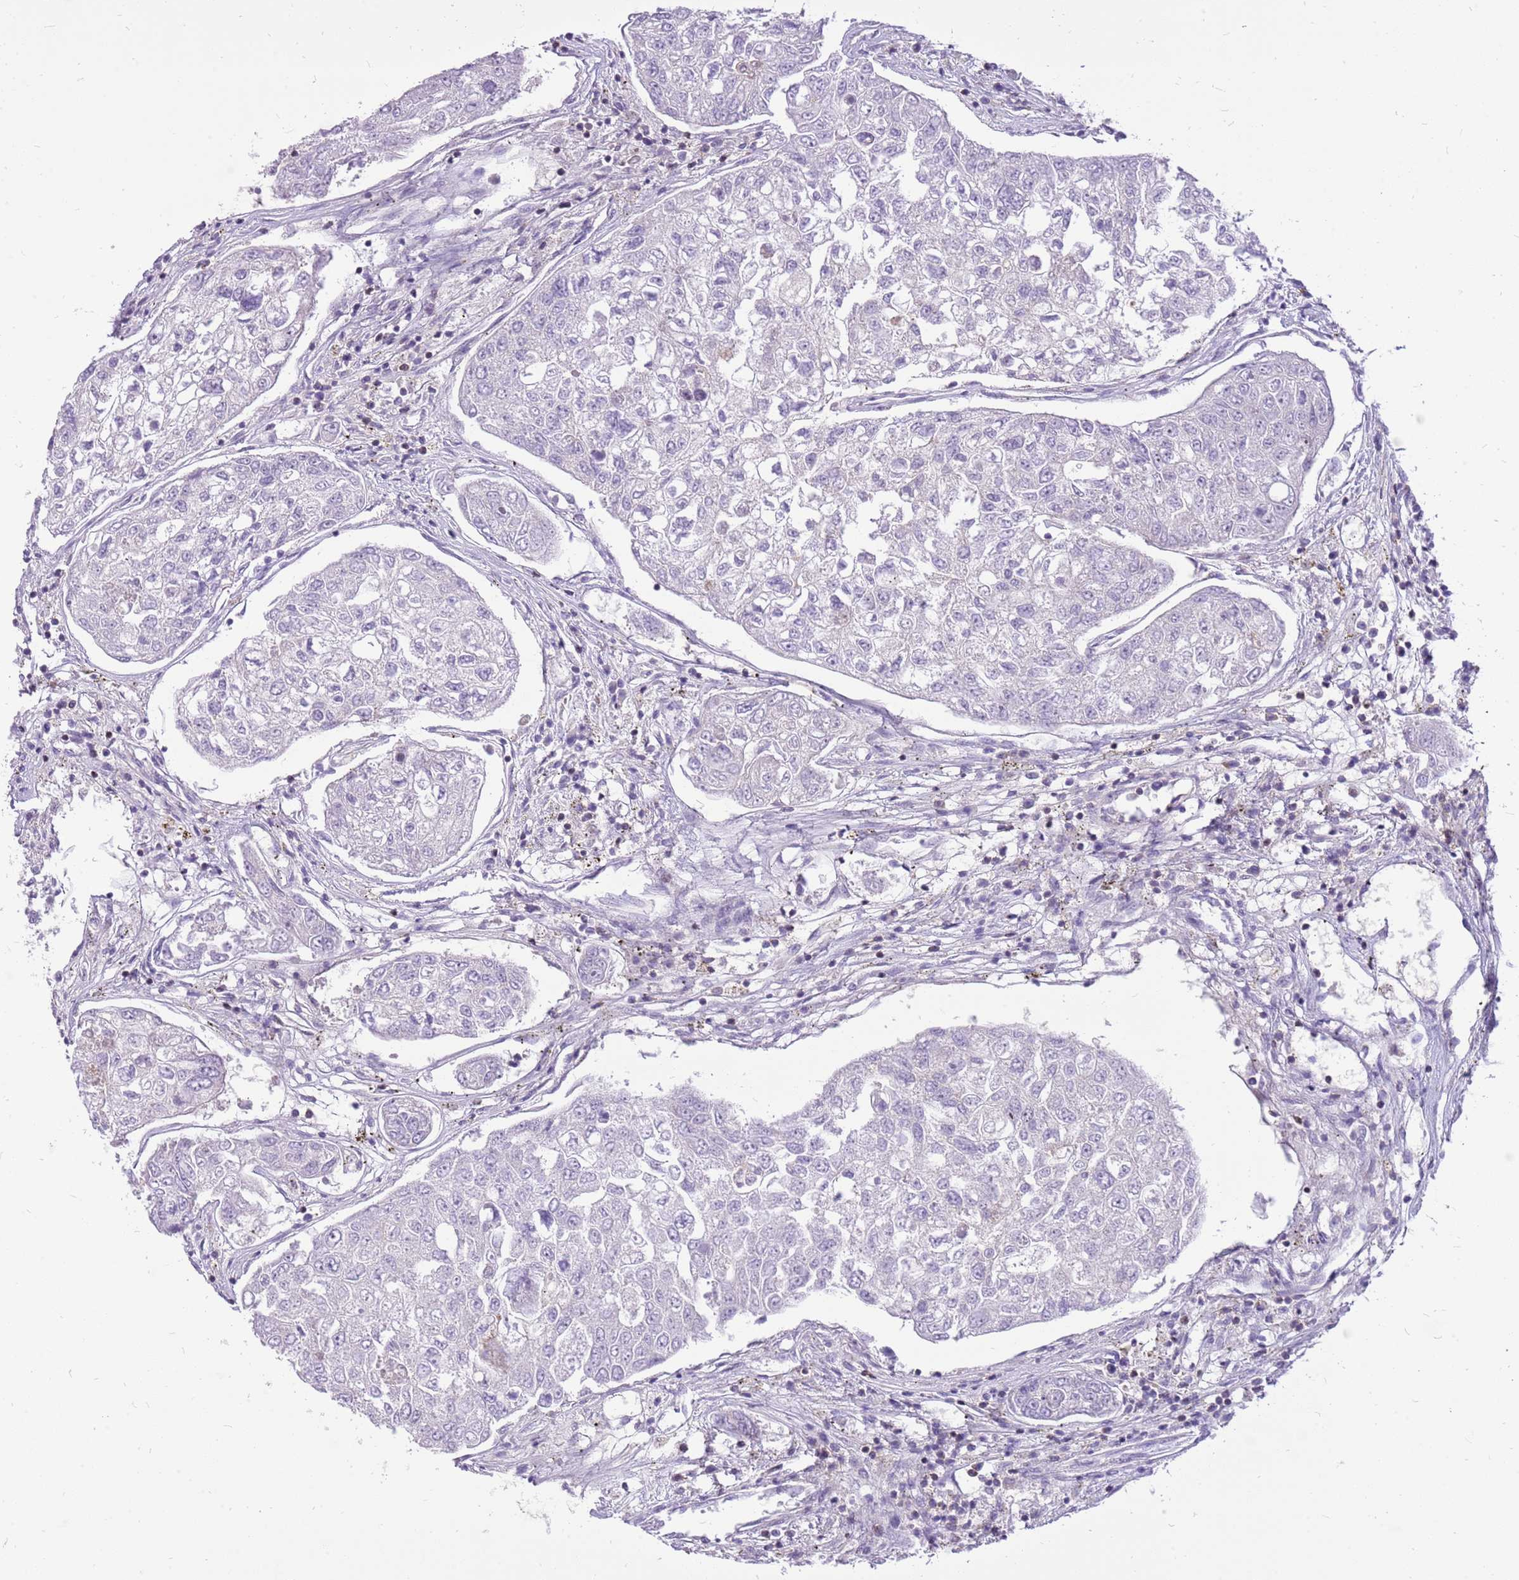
{"staining": {"intensity": "negative", "quantity": "none", "location": "none"}, "tissue": "urothelial cancer", "cell_type": "Tumor cells", "image_type": "cancer", "snomed": [{"axis": "morphology", "description": "Urothelial carcinoma, High grade"}, {"axis": "topography", "description": "Lymph node"}, {"axis": "topography", "description": "Urinary bladder"}], "caption": "Histopathology image shows no protein staining in tumor cells of urothelial cancer tissue. (DAB IHC, high magnification).", "gene": "WDR90", "patient": {"sex": "male", "age": 51}}